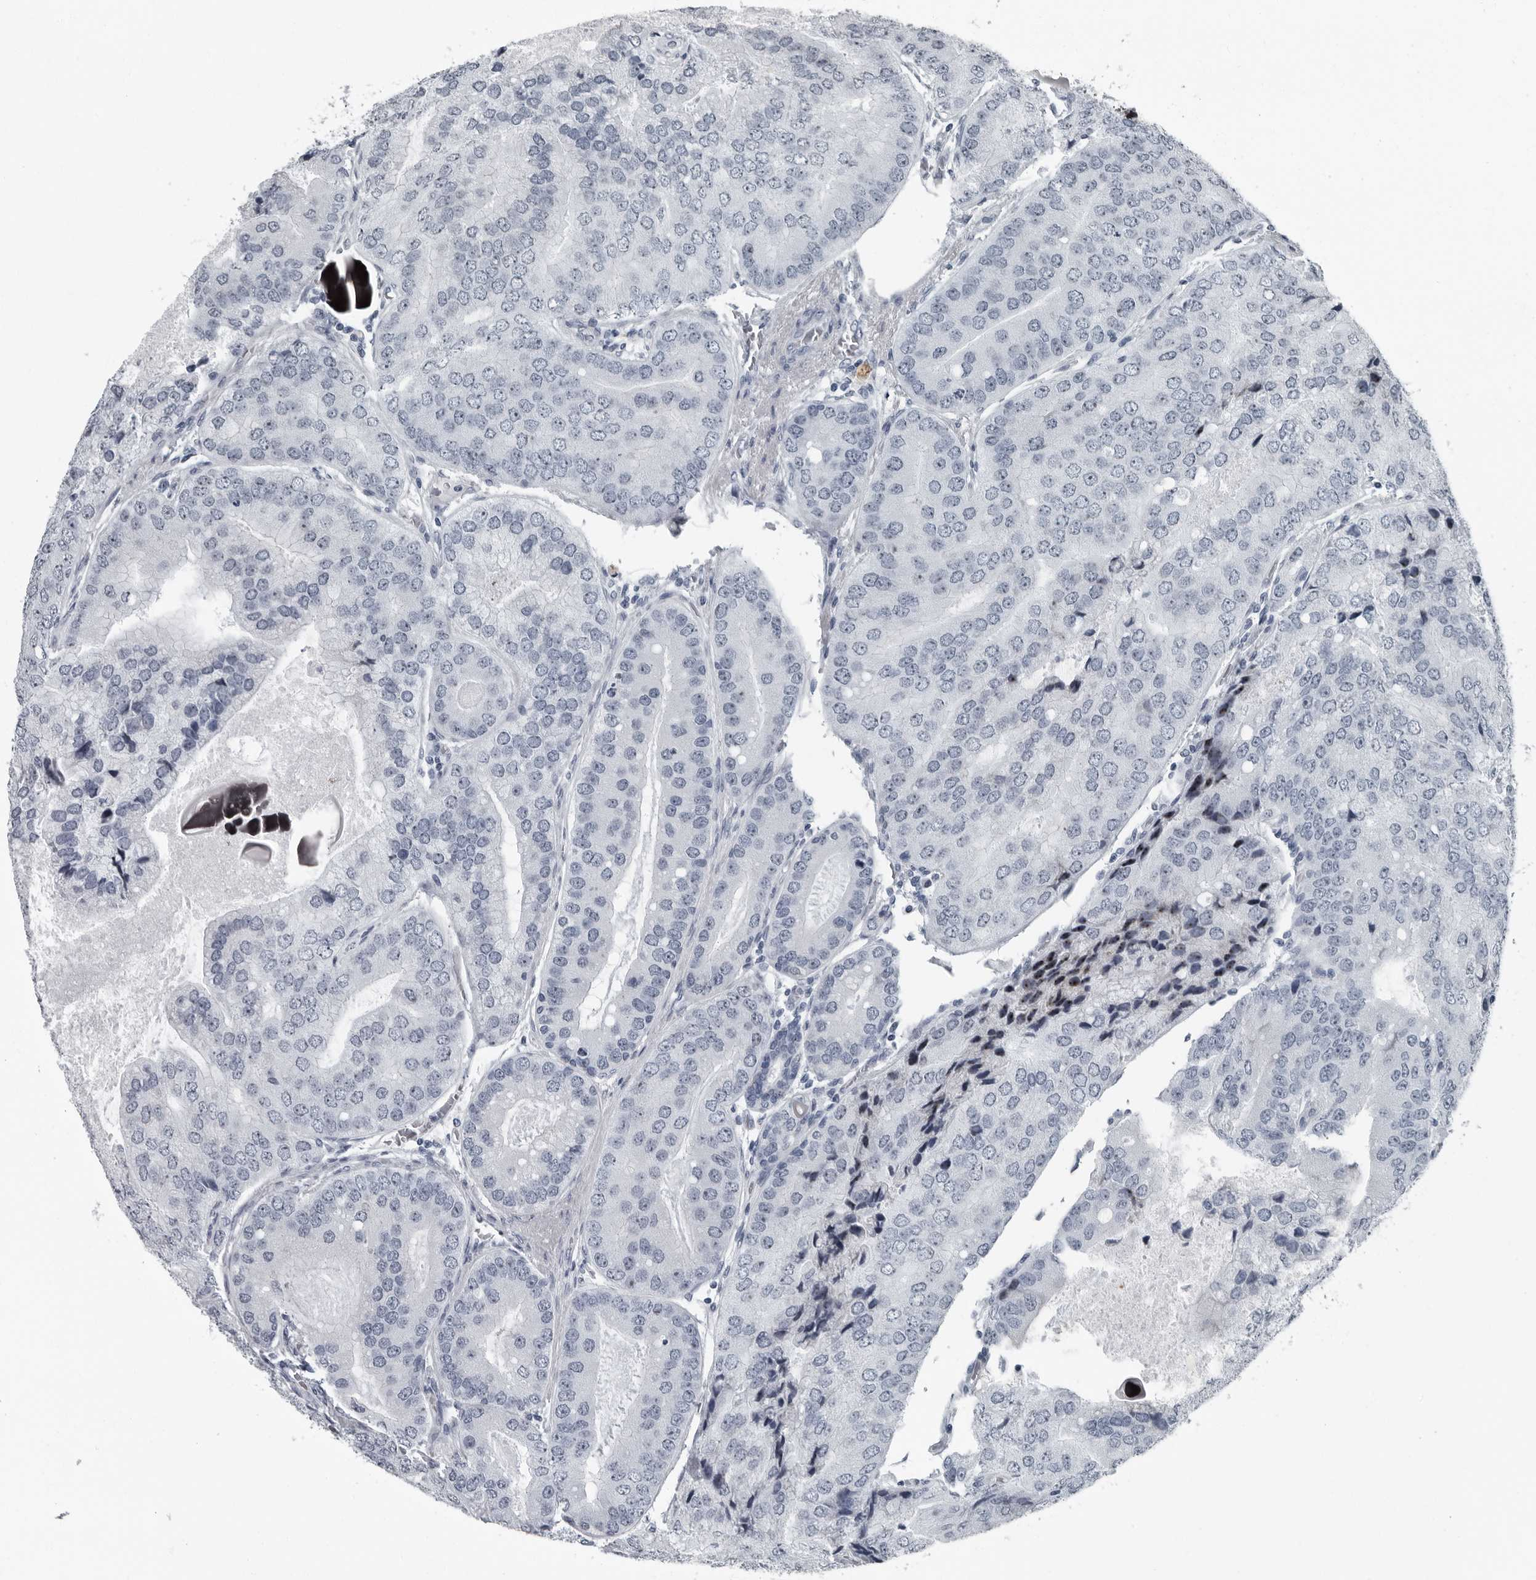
{"staining": {"intensity": "moderate", "quantity": "<25%", "location": "nuclear"}, "tissue": "prostate cancer", "cell_type": "Tumor cells", "image_type": "cancer", "snomed": [{"axis": "morphology", "description": "Adenocarcinoma, High grade"}, {"axis": "topography", "description": "Prostate"}], "caption": "Immunohistochemical staining of high-grade adenocarcinoma (prostate) exhibits moderate nuclear protein expression in approximately <25% of tumor cells. (DAB (3,3'-diaminobenzidine) = brown stain, brightfield microscopy at high magnification).", "gene": "PDCD11", "patient": {"sex": "male", "age": 70}}